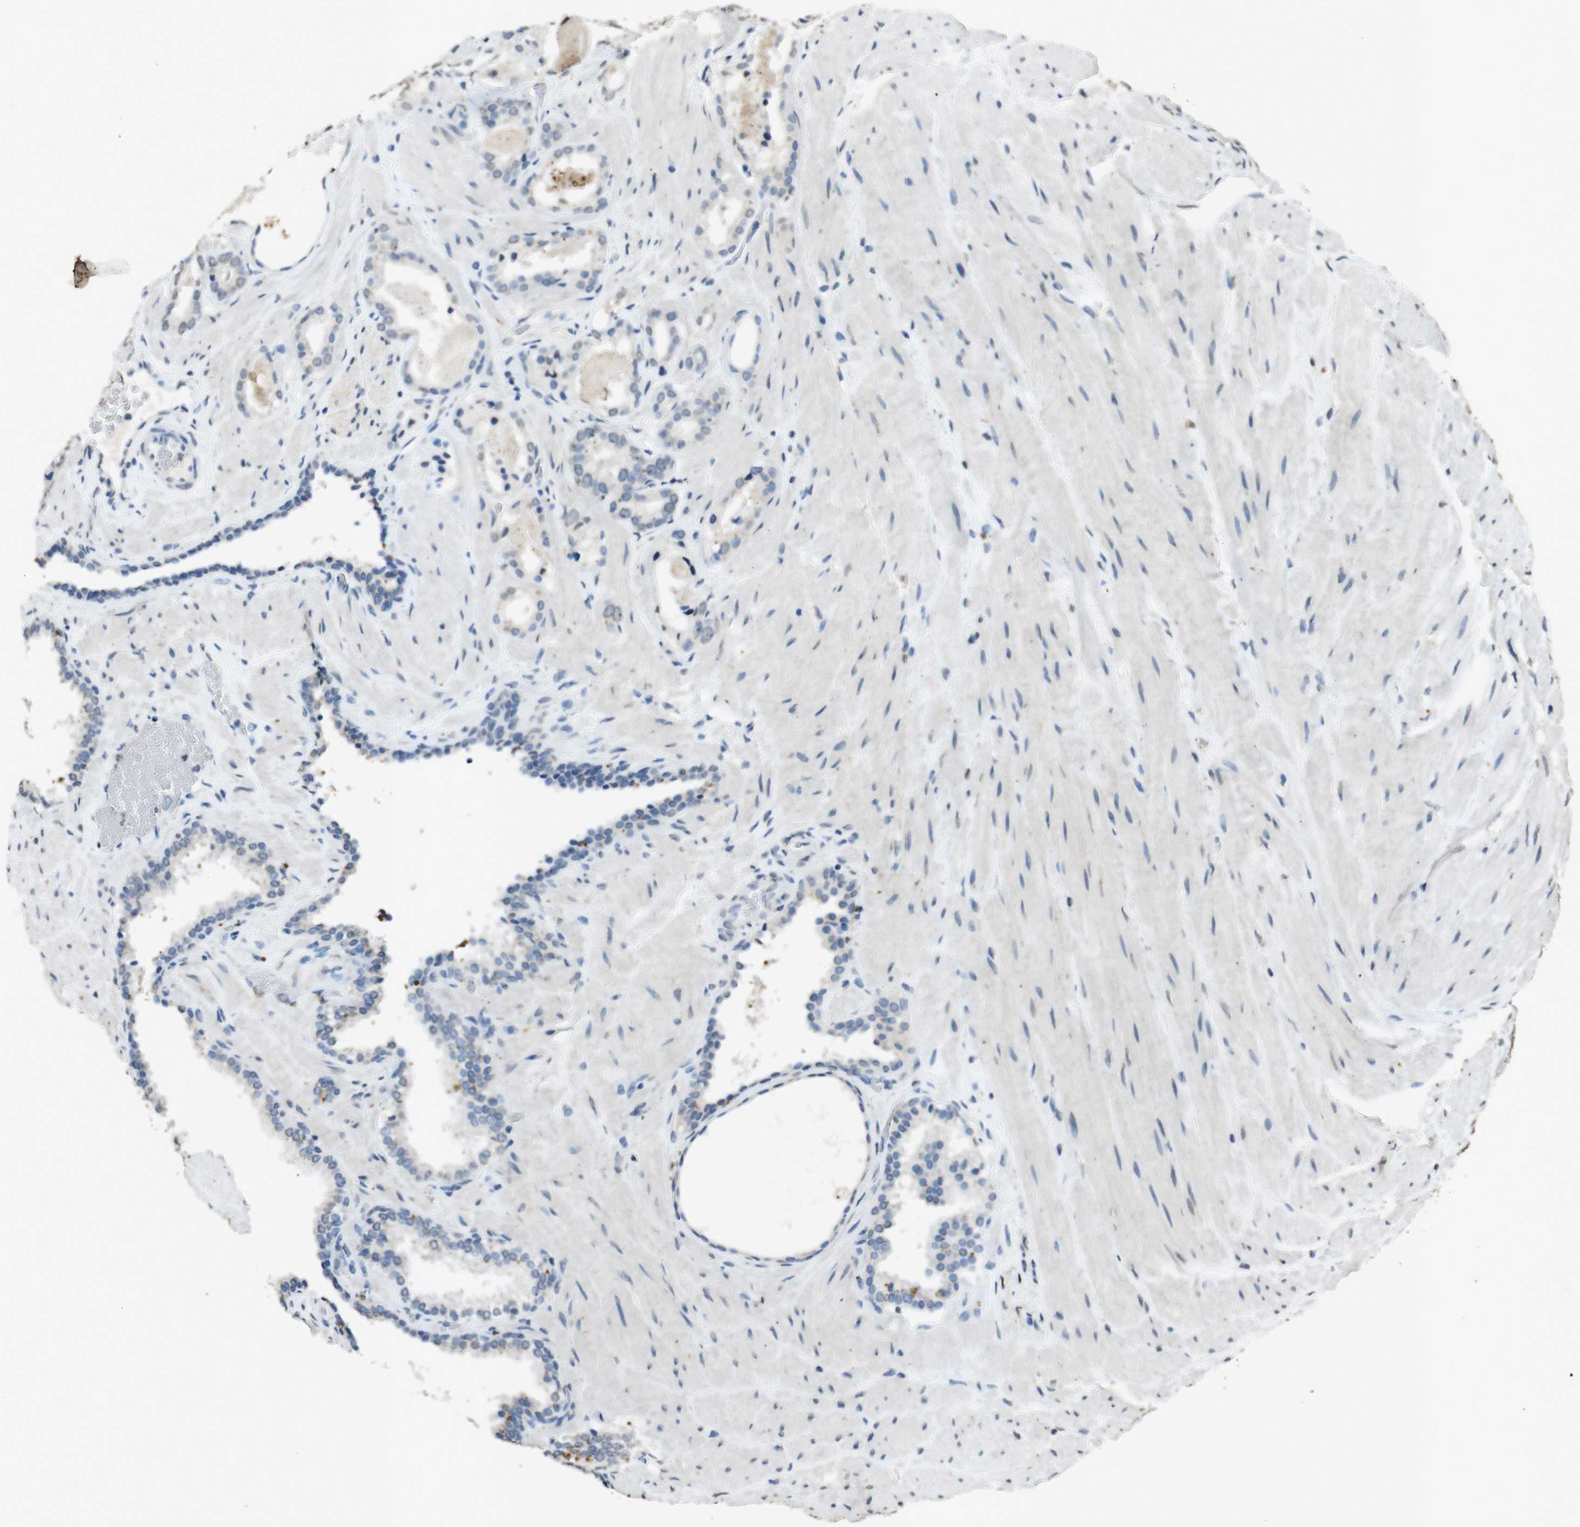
{"staining": {"intensity": "negative", "quantity": "none", "location": "none"}, "tissue": "prostate cancer", "cell_type": "Tumor cells", "image_type": "cancer", "snomed": [{"axis": "morphology", "description": "Adenocarcinoma, High grade"}, {"axis": "topography", "description": "Prostate"}], "caption": "Protein analysis of prostate cancer (high-grade adenocarcinoma) demonstrates no significant staining in tumor cells. Nuclei are stained in blue.", "gene": "STBD1", "patient": {"sex": "male", "age": 64}}